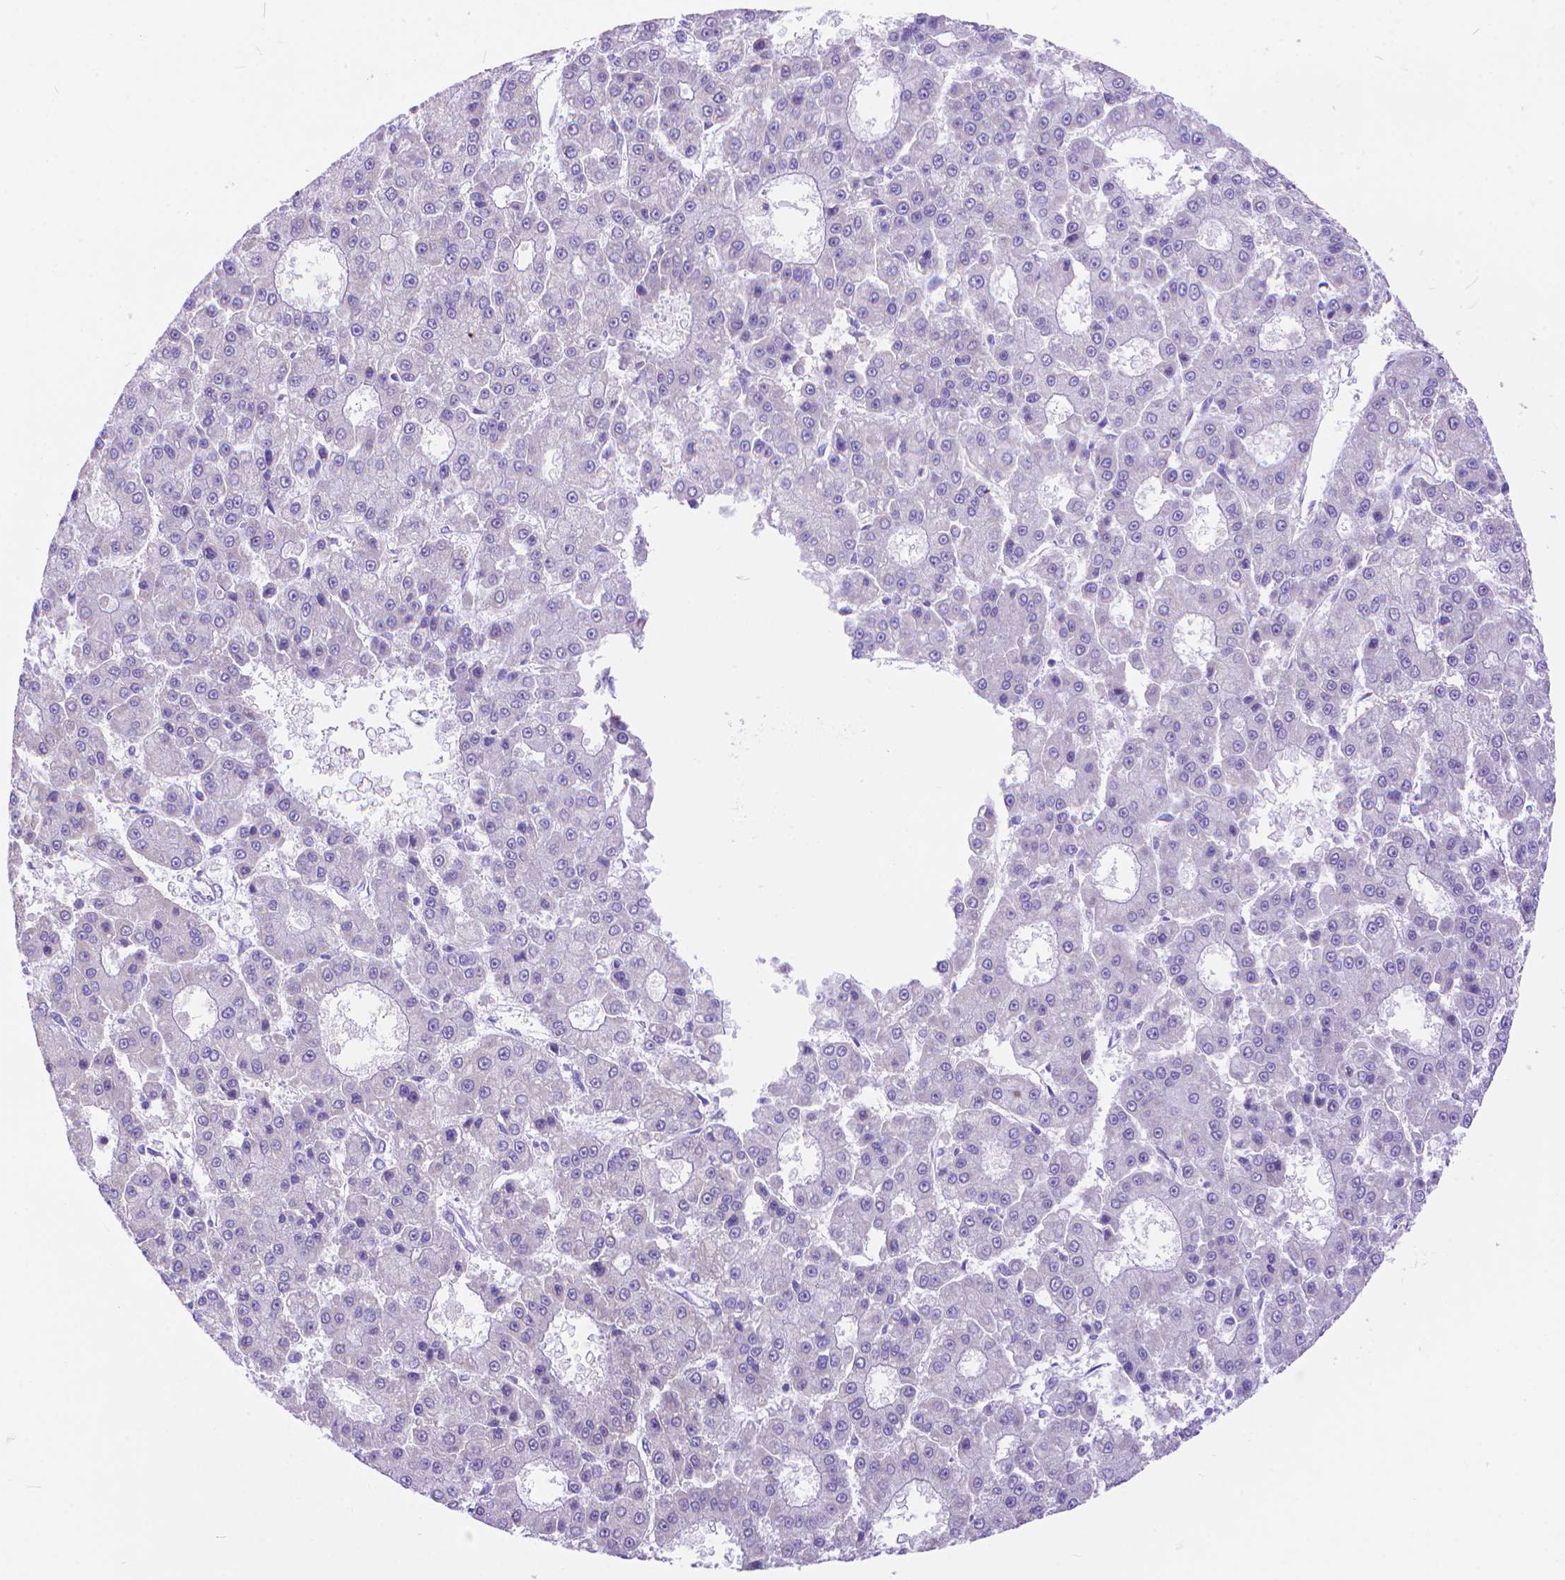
{"staining": {"intensity": "negative", "quantity": "none", "location": "none"}, "tissue": "liver cancer", "cell_type": "Tumor cells", "image_type": "cancer", "snomed": [{"axis": "morphology", "description": "Carcinoma, Hepatocellular, NOS"}, {"axis": "topography", "description": "Liver"}], "caption": "This image is of hepatocellular carcinoma (liver) stained with immunohistochemistry (IHC) to label a protein in brown with the nuclei are counter-stained blue. There is no positivity in tumor cells.", "gene": "DHRS2", "patient": {"sex": "male", "age": 70}}